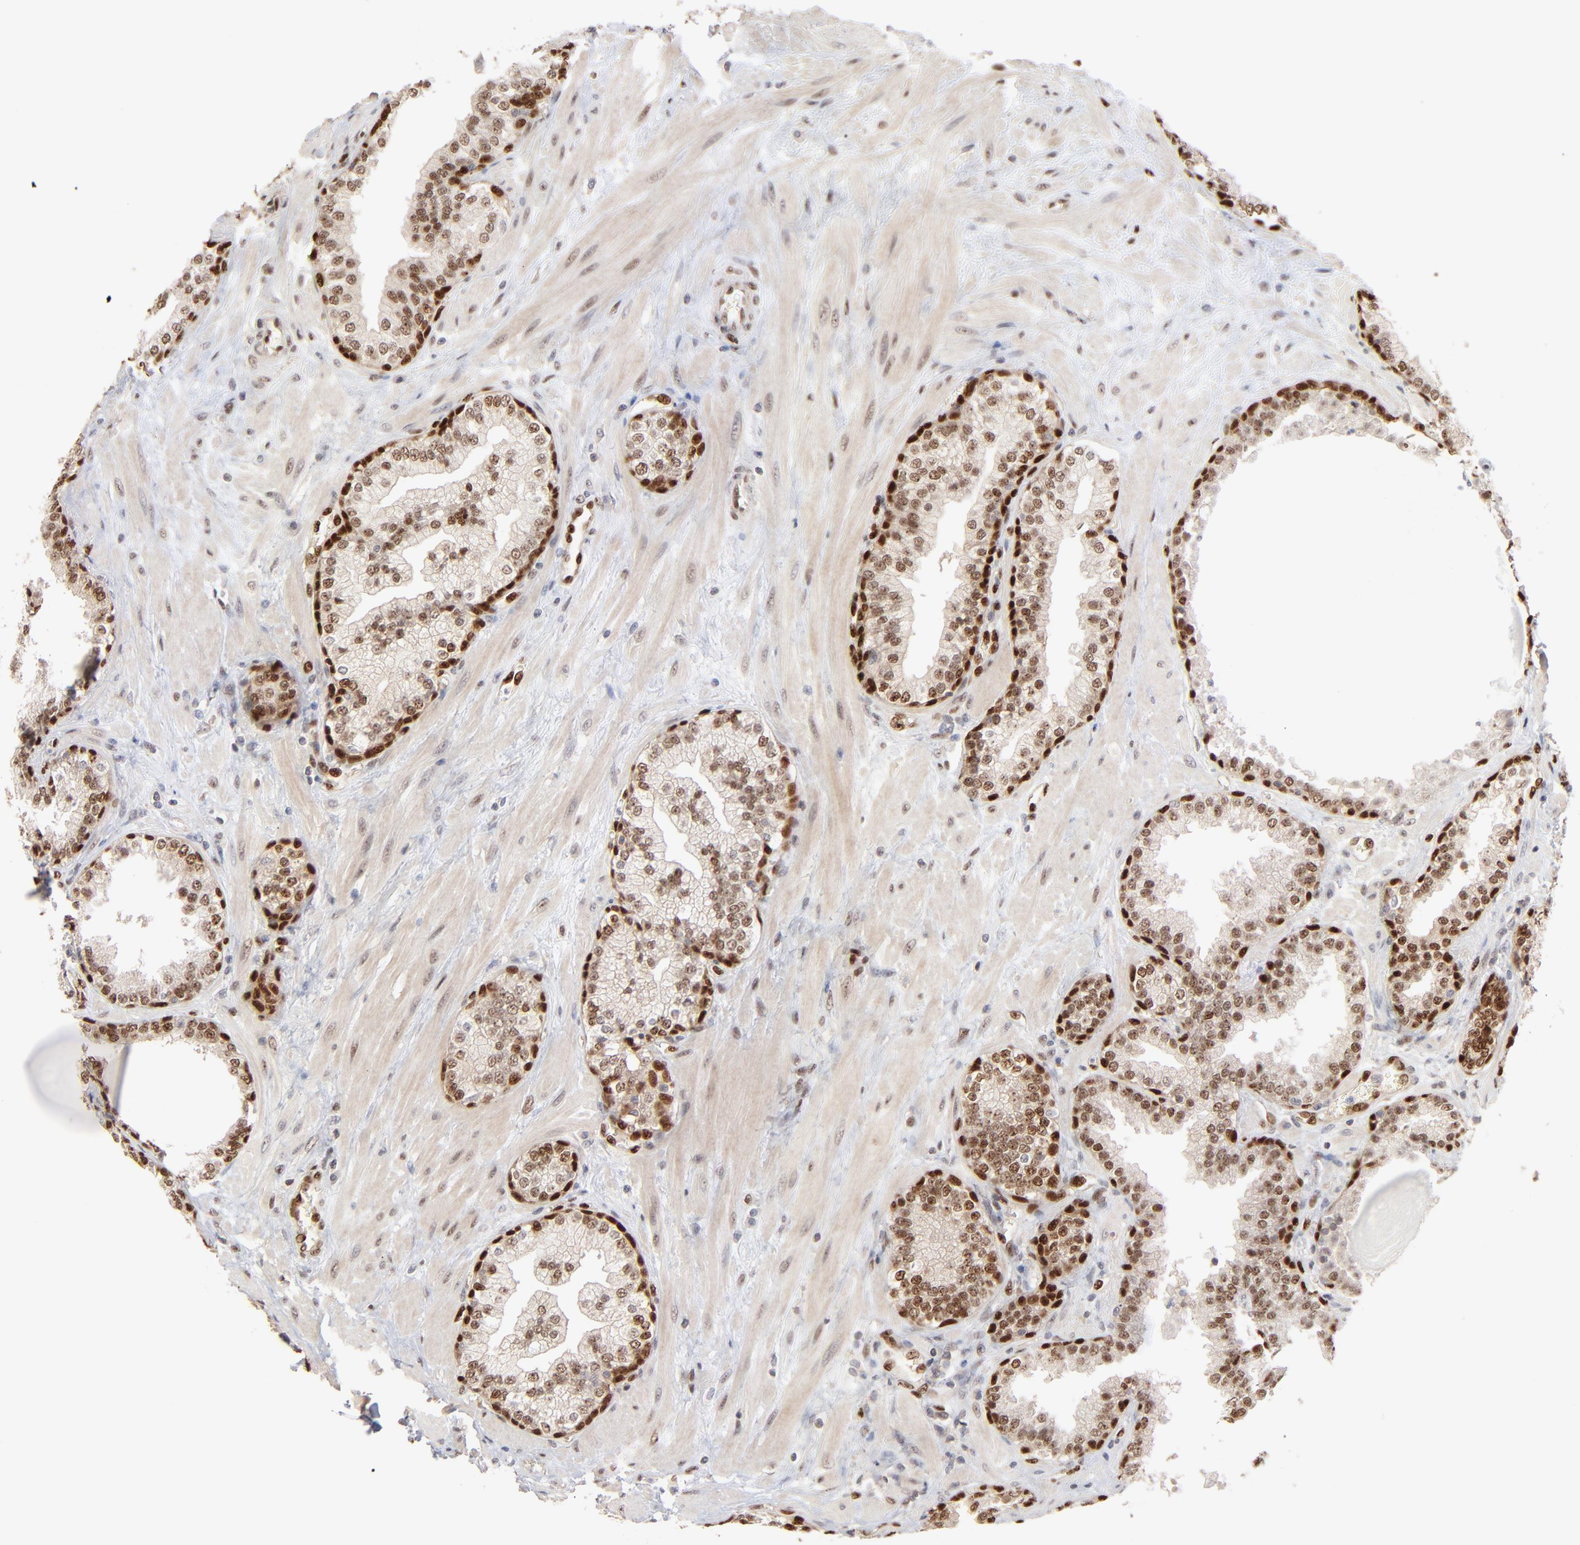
{"staining": {"intensity": "strong", "quantity": ">75%", "location": "nuclear"}, "tissue": "prostate", "cell_type": "Glandular cells", "image_type": "normal", "snomed": [{"axis": "morphology", "description": "Normal tissue, NOS"}, {"axis": "topography", "description": "Prostate"}], "caption": "This image demonstrates unremarkable prostate stained with IHC to label a protein in brown. The nuclear of glandular cells show strong positivity for the protein. Nuclei are counter-stained blue.", "gene": "NFIB", "patient": {"sex": "male", "age": 51}}